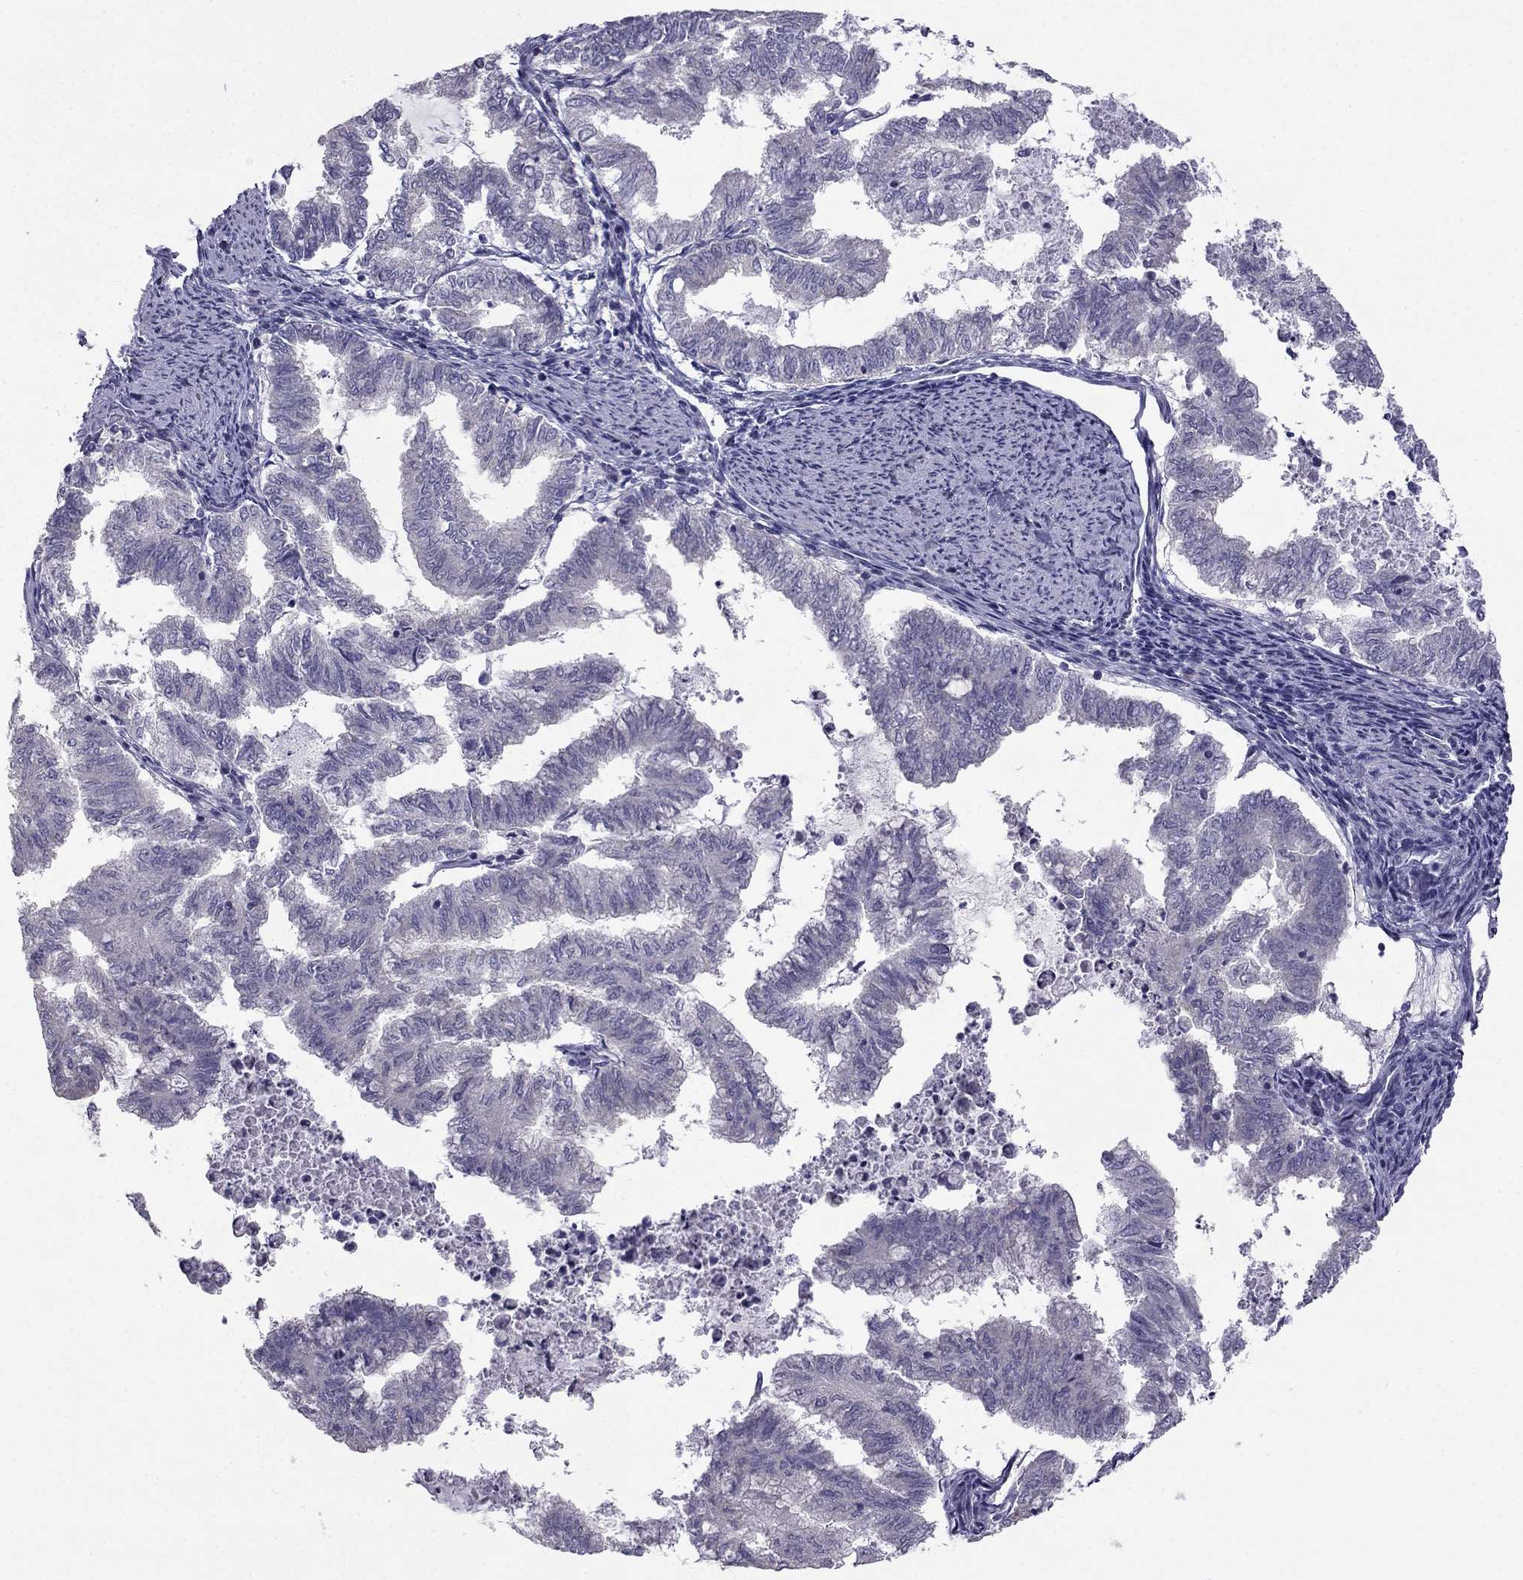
{"staining": {"intensity": "negative", "quantity": "none", "location": "none"}, "tissue": "endometrial cancer", "cell_type": "Tumor cells", "image_type": "cancer", "snomed": [{"axis": "morphology", "description": "Adenocarcinoma, NOS"}, {"axis": "topography", "description": "Endometrium"}], "caption": "DAB immunohistochemical staining of endometrial cancer (adenocarcinoma) demonstrates no significant staining in tumor cells.", "gene": "HSFX1", "patient": {"sex": "female", "age": 79}}